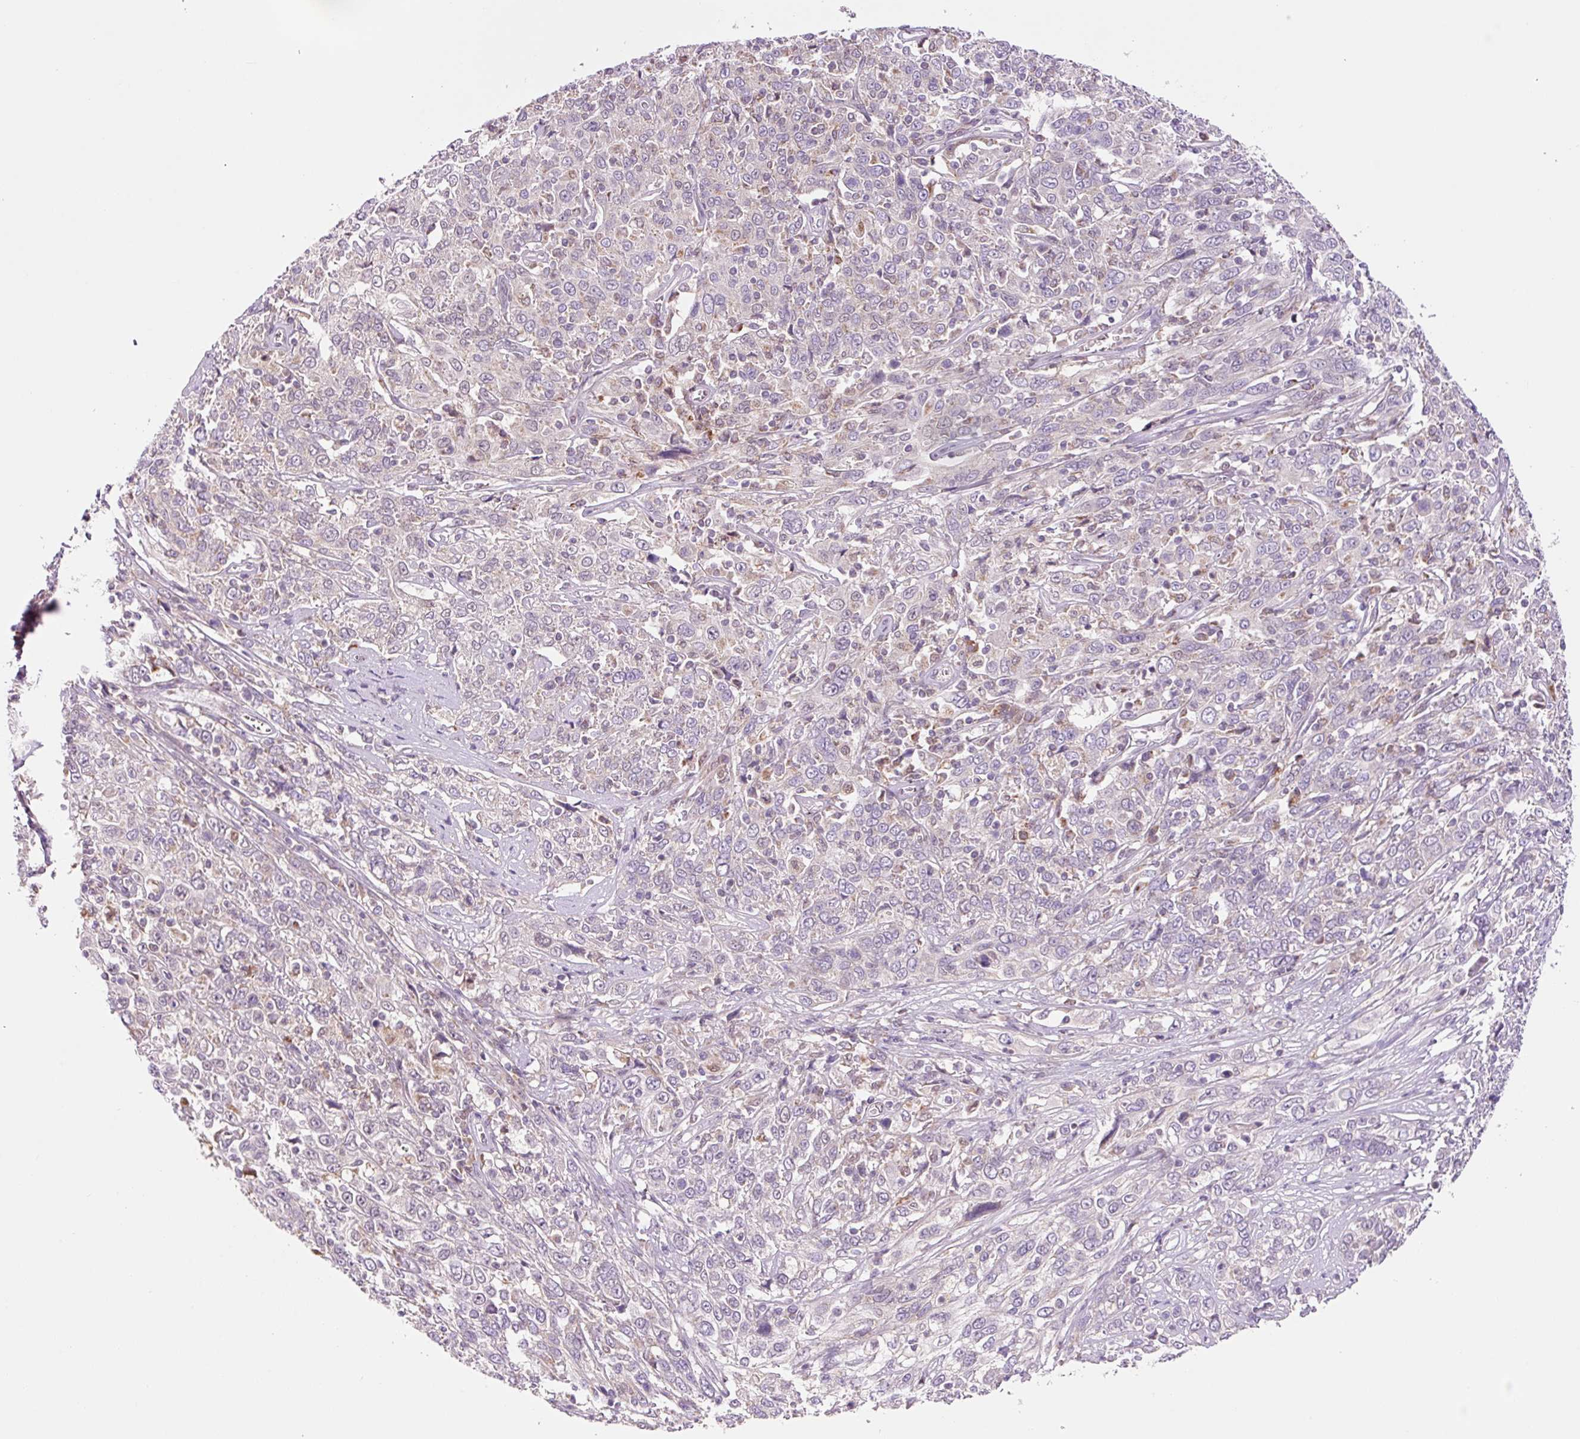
{"staining": {"intensity": "negative", "quantity": "none", "location": "none"}, "tissue": "cervical cancer", "cell_type": "Tumor cells", "image_type": "cancer", "snomed": [{"axis": "morphology", "description": "Squamous cell carcinoma, NOS"}, {"axis": "topography", "description": "Cervix"}], "caption": "Histopathology image shows no significant protein positivity in tumor cells of cervical squamous cell carcinoma. (Immunohistochemistry, brightfield microscopy, high magnification).", "gene": "PCK2", "patient": {"sex": "female", "age": 46}}